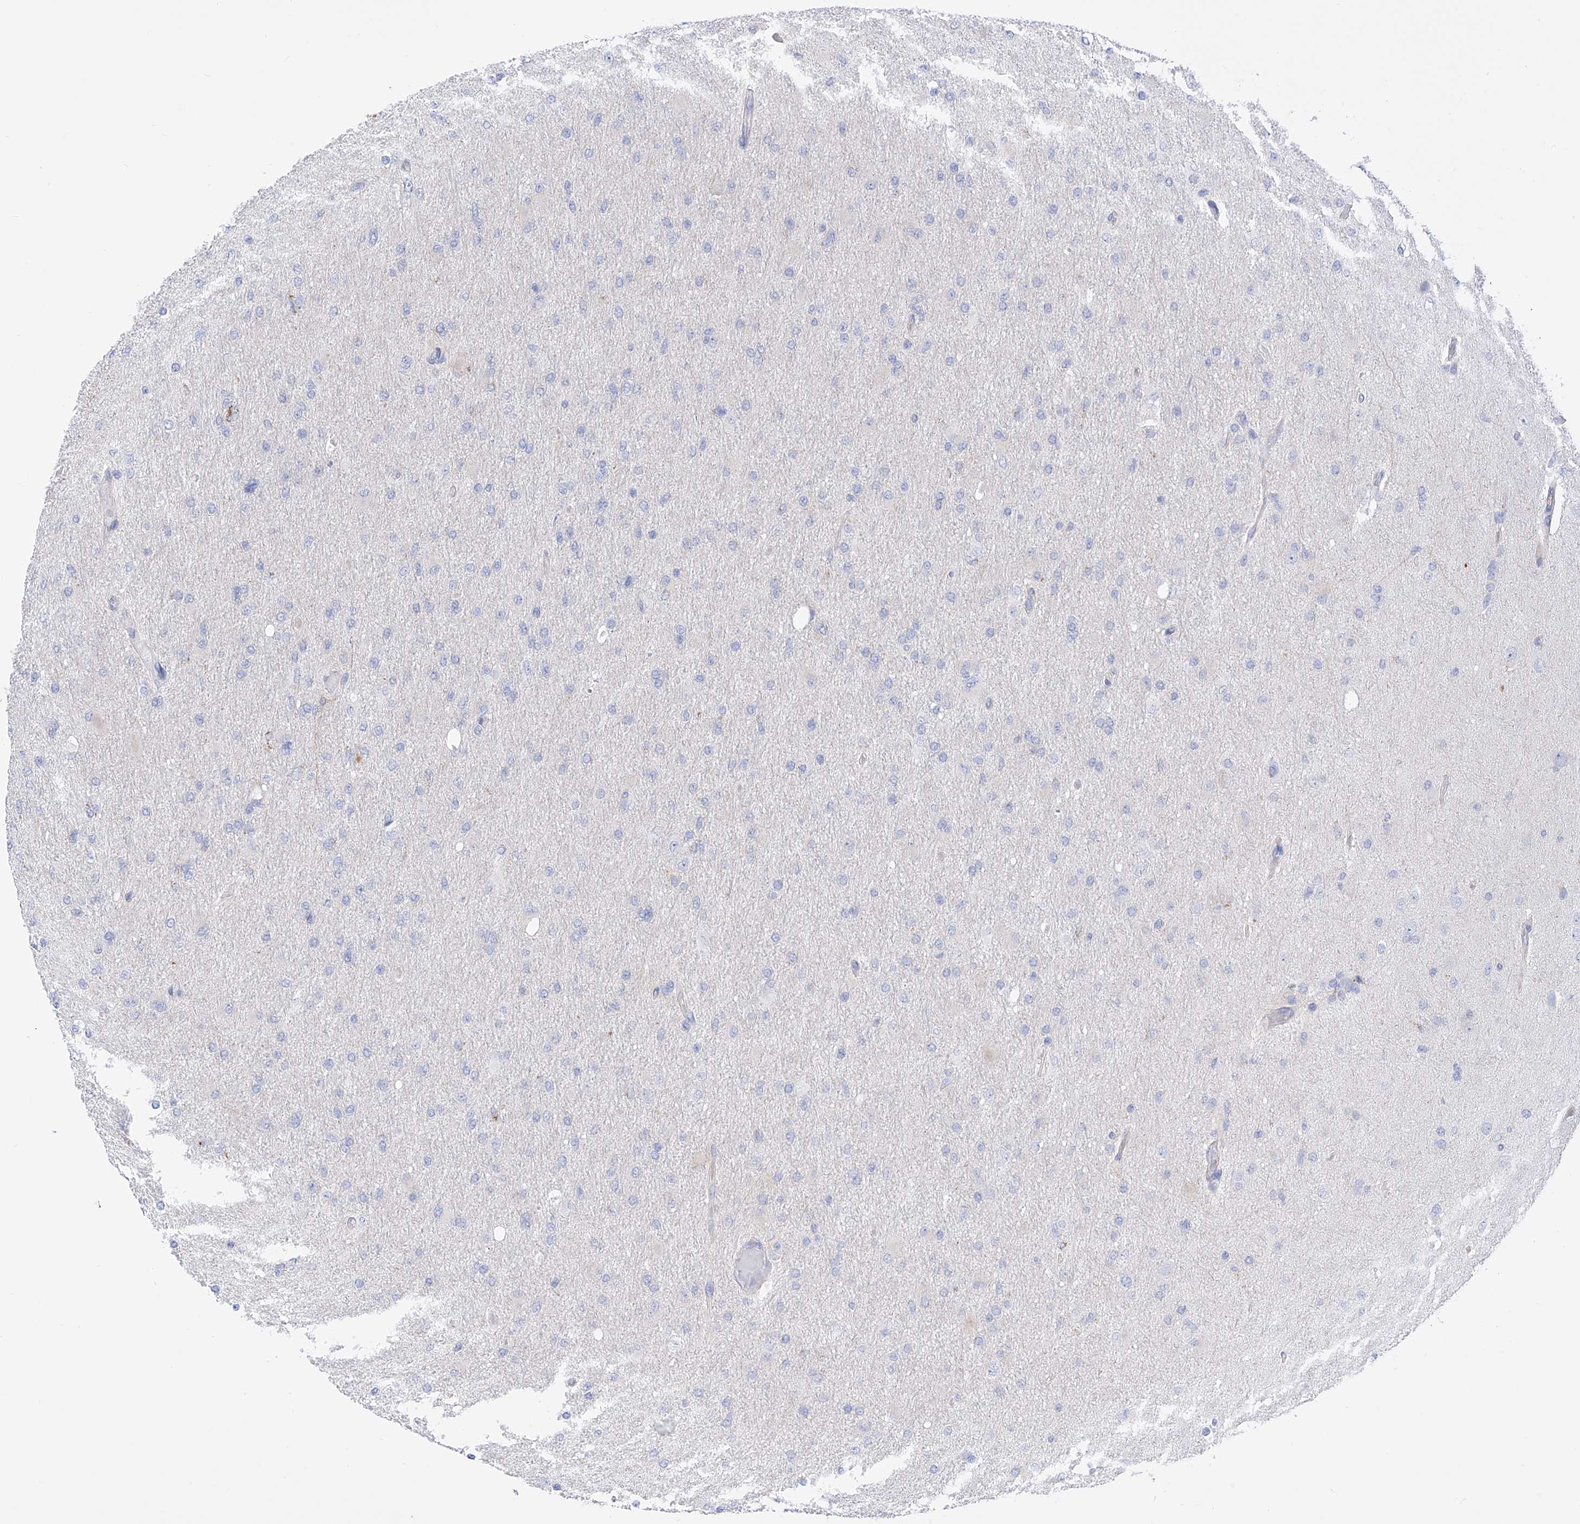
{"staining": {"intensity": "negative", "quantity": "none", "location": "none"}, "tissue": "glioma", "cell_type": "Tumor cells", "image_type": "cancer", "snomed": [{"axis": "morphology", "description": "Glioma, malignant, High grade"}, {"axis": "topography", "description": "Cerebral cortex"}], "caption": "Tumor cells are negative for protein expression in human malignant high-grade glioma.", "gene": "FLG", "patient": {"sex": "female", "age": 36}}